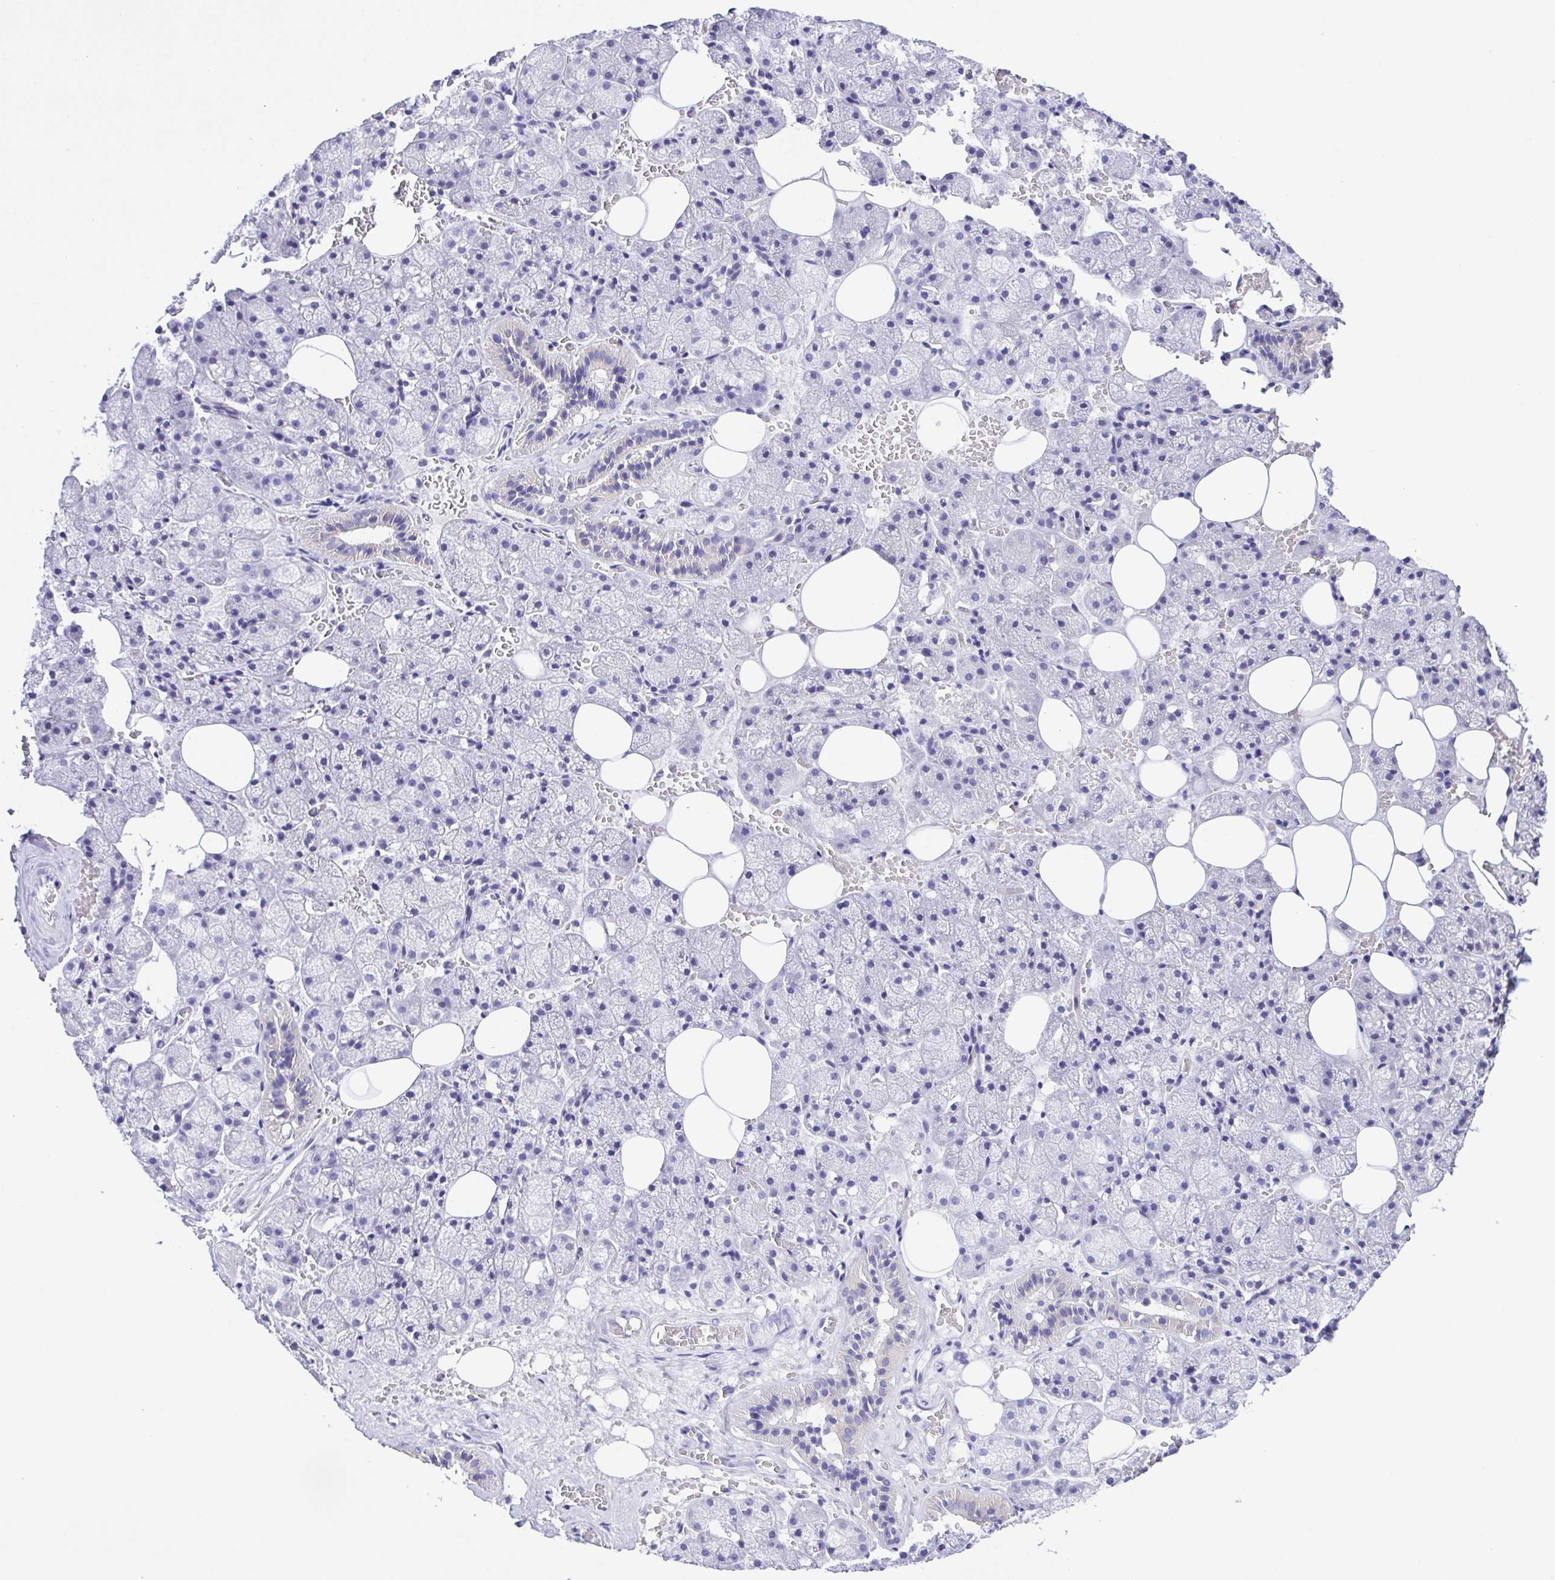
{"staining": {"intensity": "weak", "quantity": "<25%", "location": "cytoplasmic/membranous"}, "tissue": "salivary gland", "cell_type": "Glandular cells", "image_type": "normal", "snomed": [{"axis": "morphology", "description": "Normal tissue, NOS"}, {"axis": "topography", "description": "Salivary gland"}, {"axis": "topography", "description": "Peripheral nerve tissue"}], "caption": "A micrograph of salivary gland stained for a protein exhibits no brown staining in glandular cells. (DAB (3,3'-diaminobenzidine) immunohistochemistry, high magnification).", "gene": "CD72", "patient": {"sex": "male", "age": 38}}